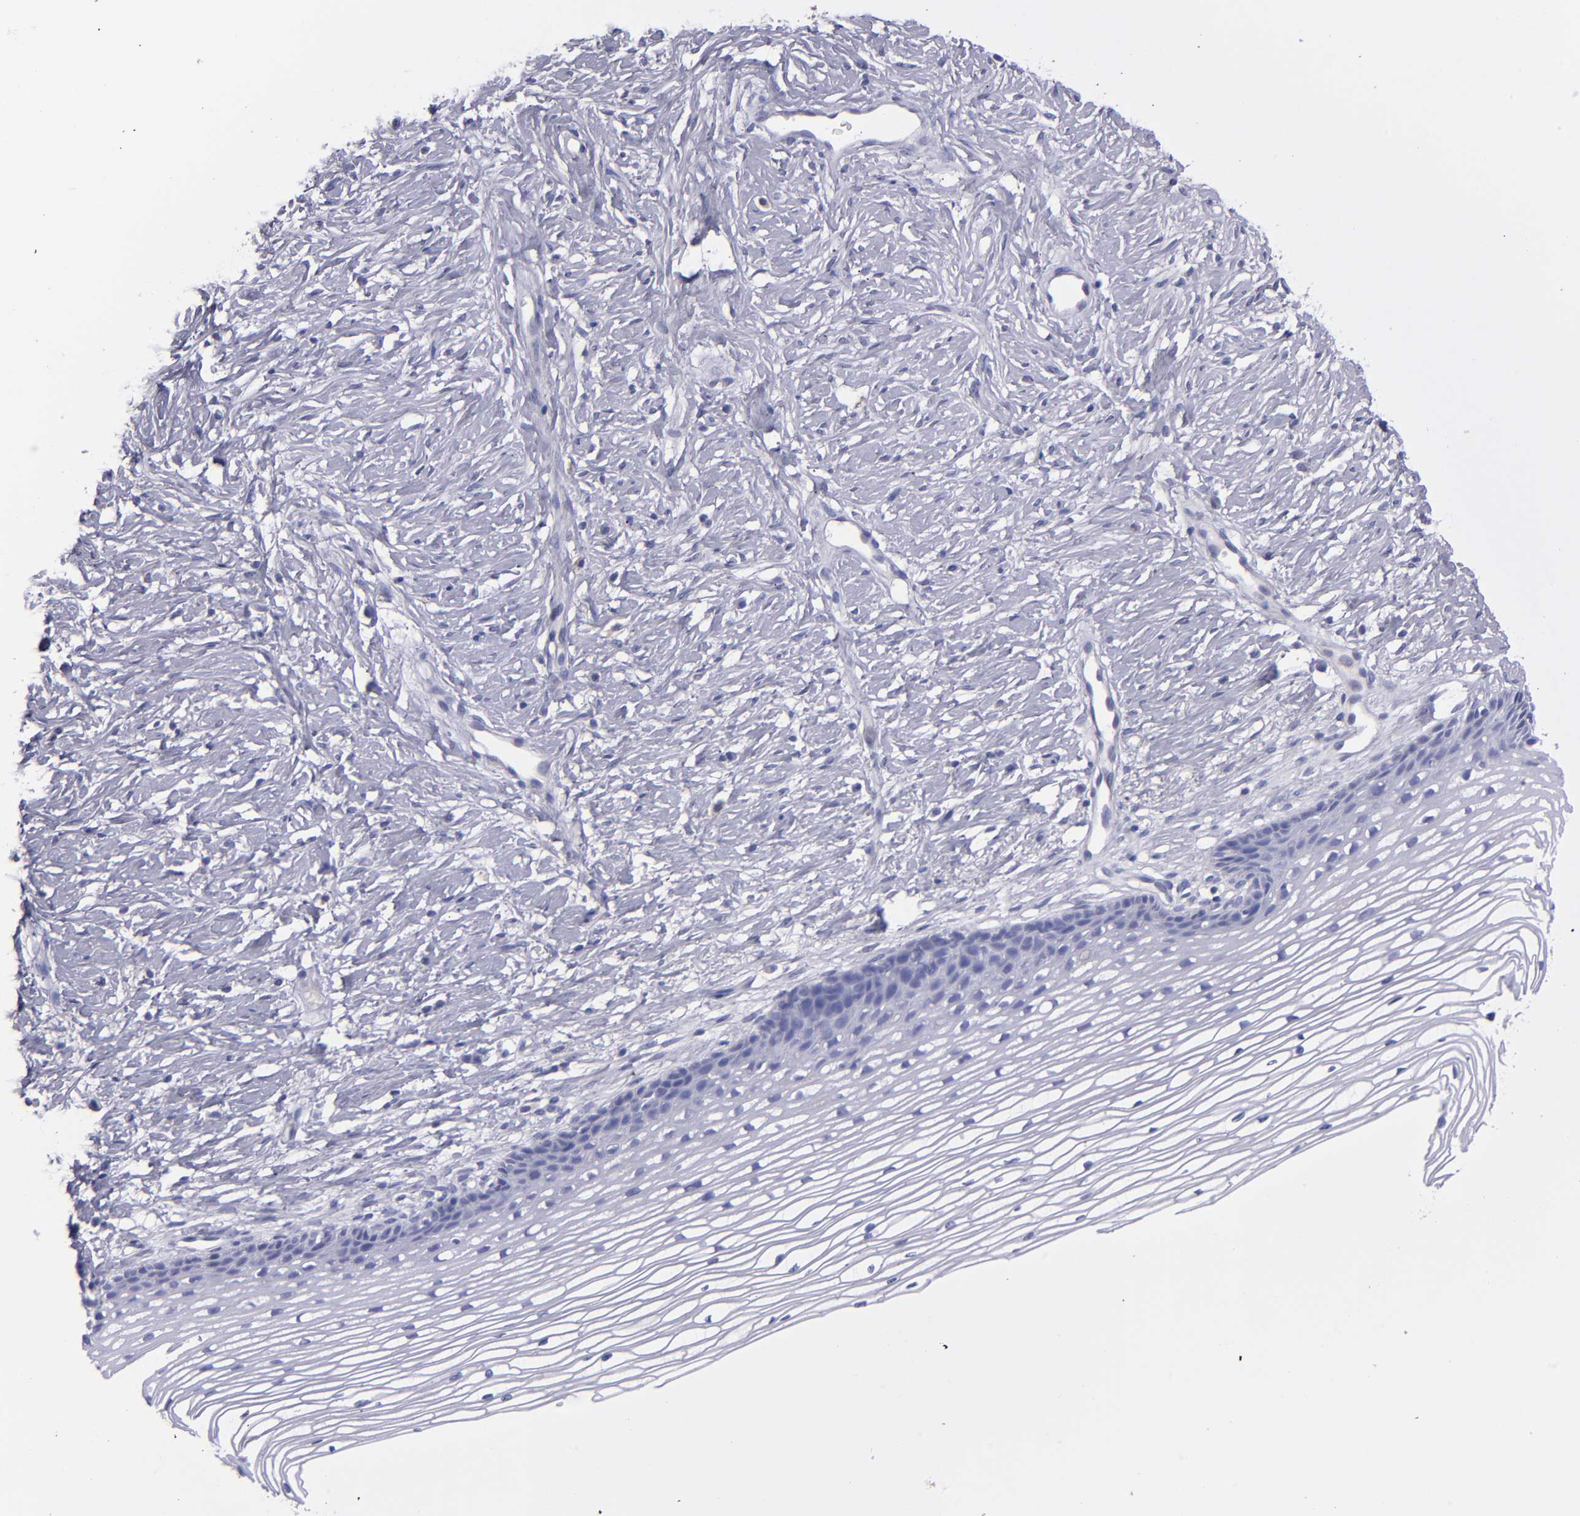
{"staining": {"intensity": "negative", "quantity": "none", "location": "none"}, "tissue": "cervix", "cell_type": "Glandular cells", "image_type": "normal", "snomed": [{"axis": "morphology", "description": "Normal tissue, NOS"}, {"axis": "topography", "description": "Cervix"}], "caption": "An image of human cervix is negative for staining in glandular cells. (DAB (3,3'-diaminobenzidine) immunohistochemistry with hematoxylin counter stain).", "gene": "TG", "patient": {"sex": "female", "age": 77}}